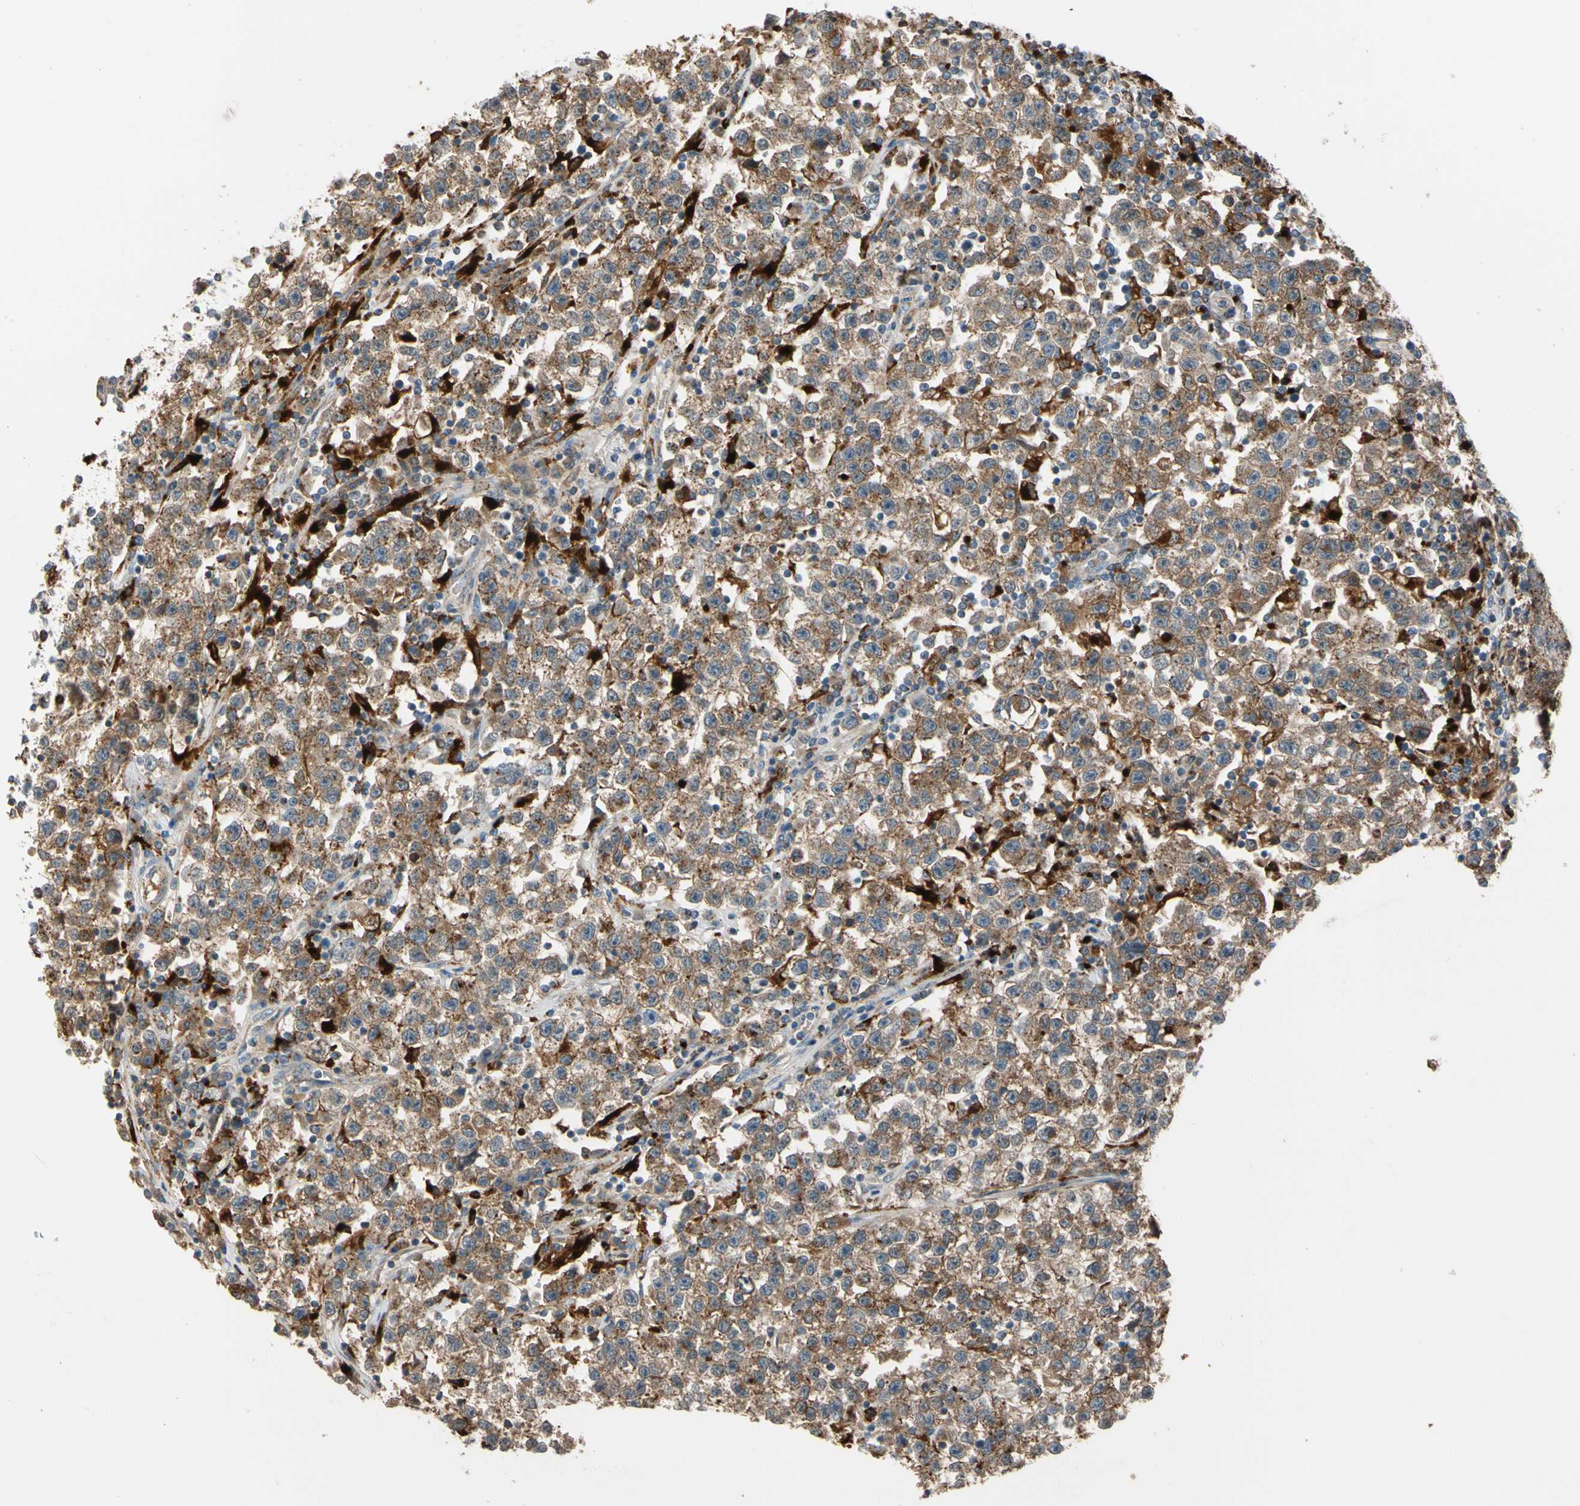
{"staining": {"intensity": "moderate", "quantity": ">75%", "location": "cytoplasmic/membranous"}, "tissue": "testis cancer", "cell_type": "Tumor cells", "image_type": "cancer", "snomed": [{"axis": "morphology", "description": "Seminoma, NOS"}, {"axis": "topography", "description": "Testis"}], "caption": "The immunohistochemical stain labels moderate cytoplasmic/membranous positivity in tumor cells of seminoma (testis) tissue. (Stains: DAB in brown, nuclei in blue, Microscopy: brightfield microscopy at high magnification).", "gene": "GM2A", "patient": {"sex": "male", "age": 22}}